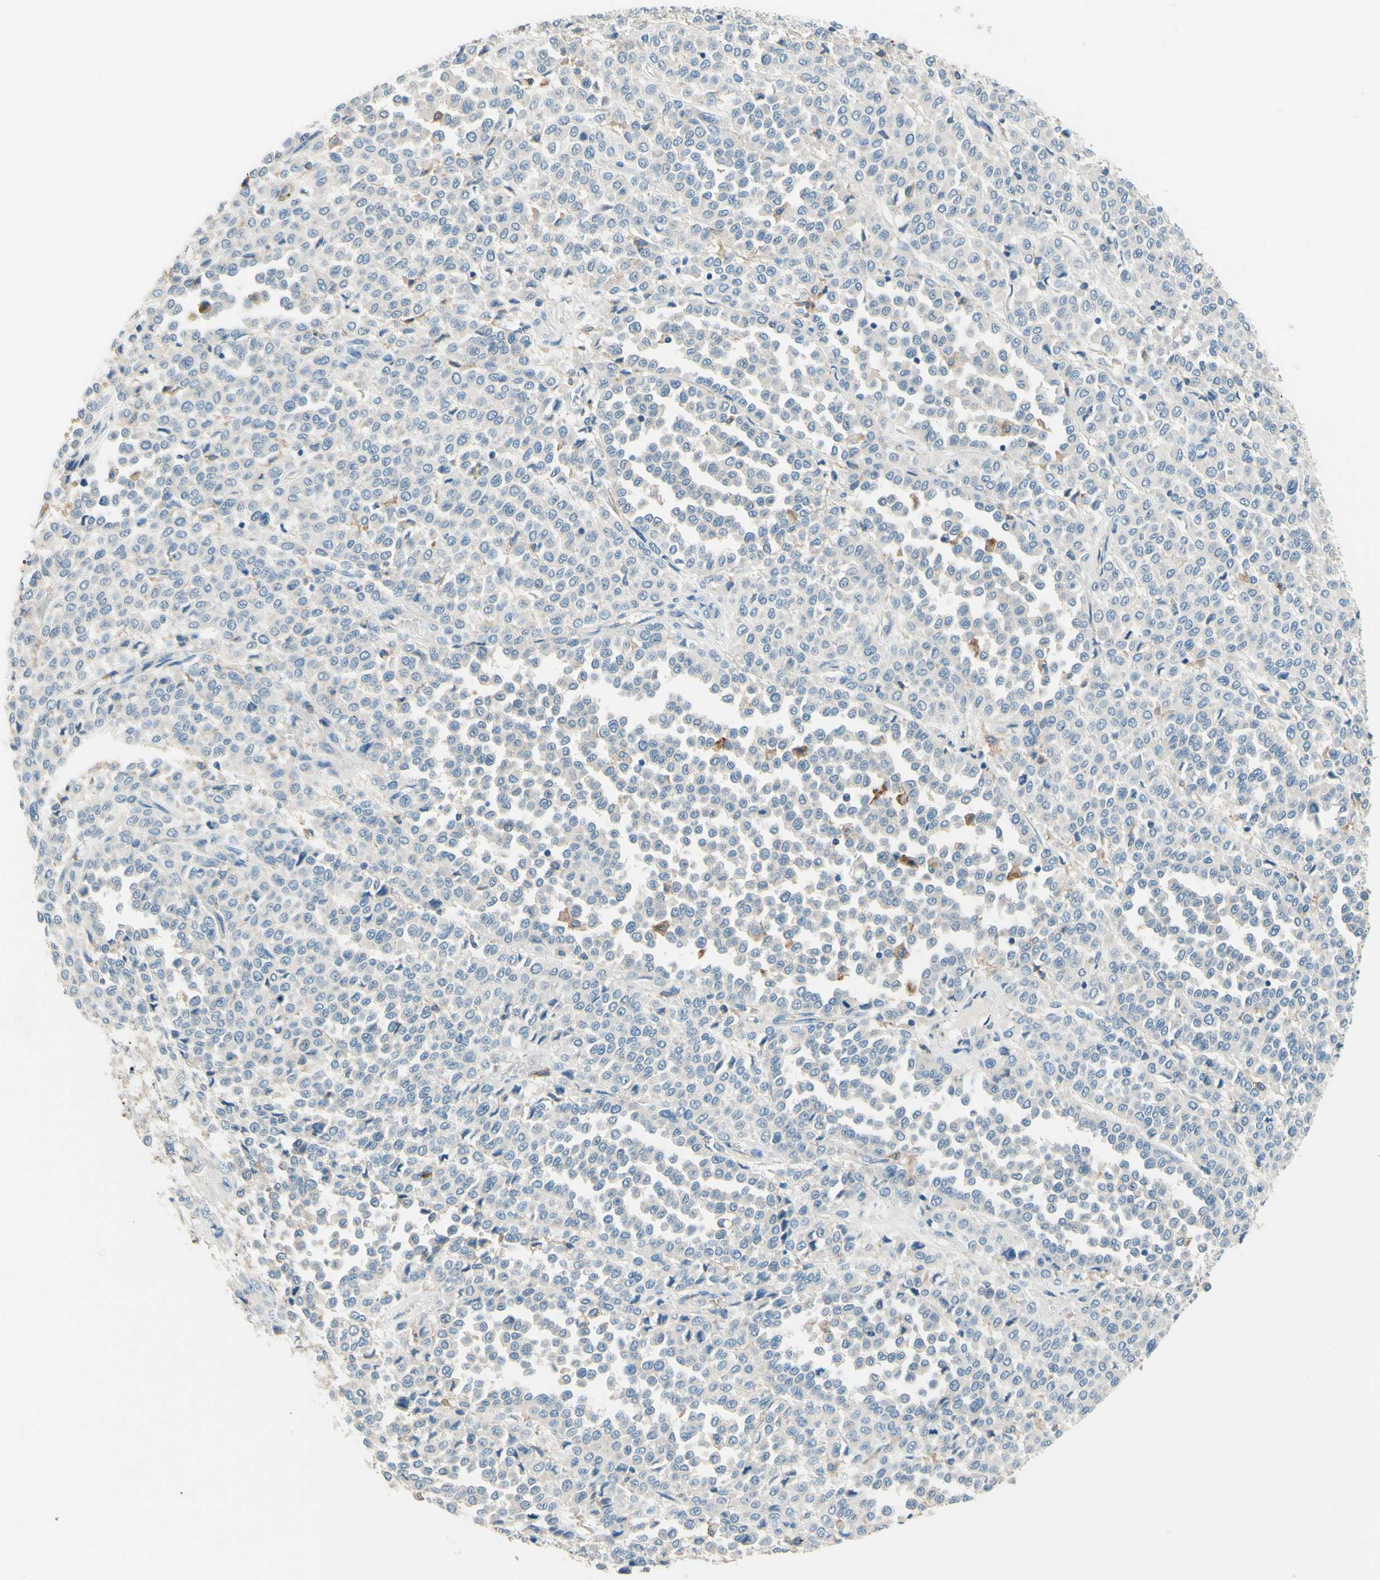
{"staining": {"intensity": "negative", "quantity": "none", "location": "none"}, "tissue": "melanoma", "cell_type": "Tumor cells", "image_type": "cancer", "snomed": [{"axis": "morphology", "description": "Malignant melanoma, Metastatic site"}, {"axis": "topography", "description": "Pancreas"}], "caption": "IHC of melanoma displays no positivity in tumor cells.", "gene": "SIGLEC9", "patient": {"sex": "female", "age": 30}}